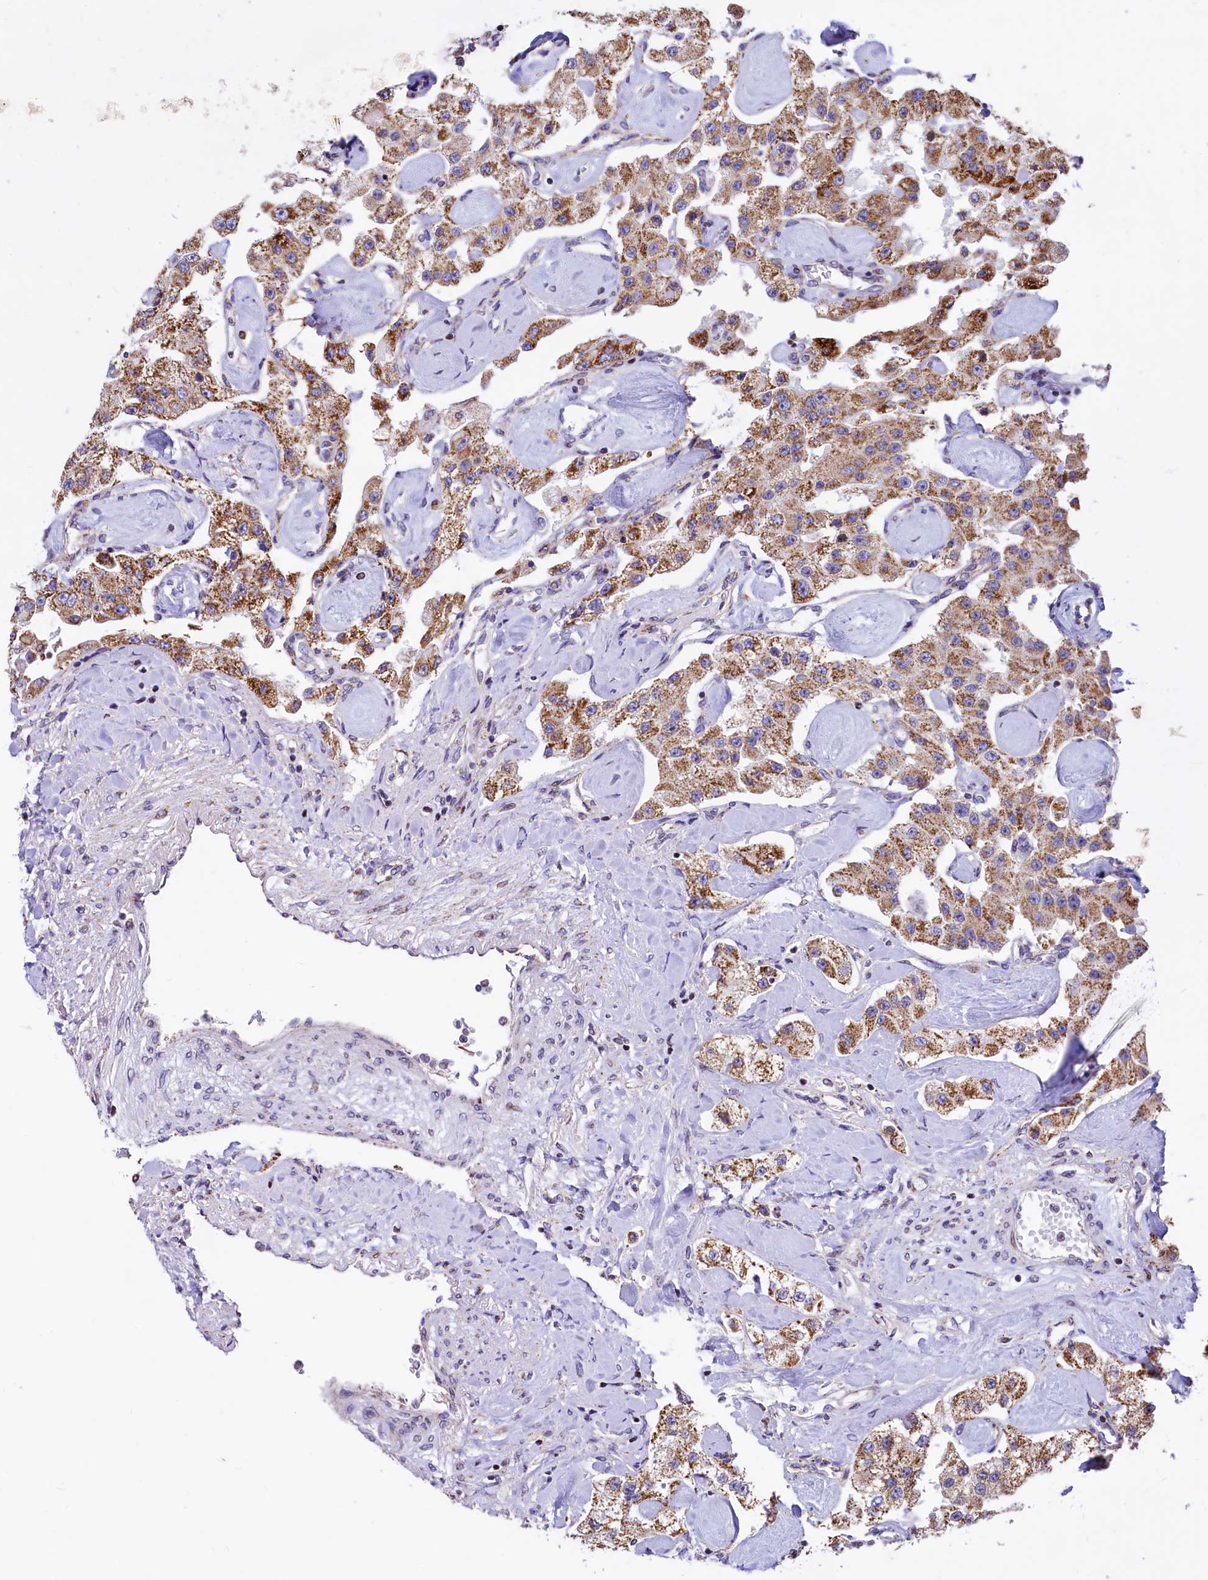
{"staining": {"intensity": "moderate", "quantity": ">75%", "location": "cytoplasmic/membranous"}, "tissue": "carcinoid", "cell_type": "Tumor cells", "image_type": "cancer", "snomed": [{"axis": "morphology", "description": "Carcinoid, malignant, NOS"}, {"axis": "topography", "description": "Pancreas"}], "caption": "Immunohistochemistry histopathology image of human carcinoid stained for a protein (brown), which demonstrates medium levels of moderate cytoplasmic/membranous expression in about >75% of tumor cells.", "gene": "VWCE", "patient": {"sex": "male", "age": 41}}